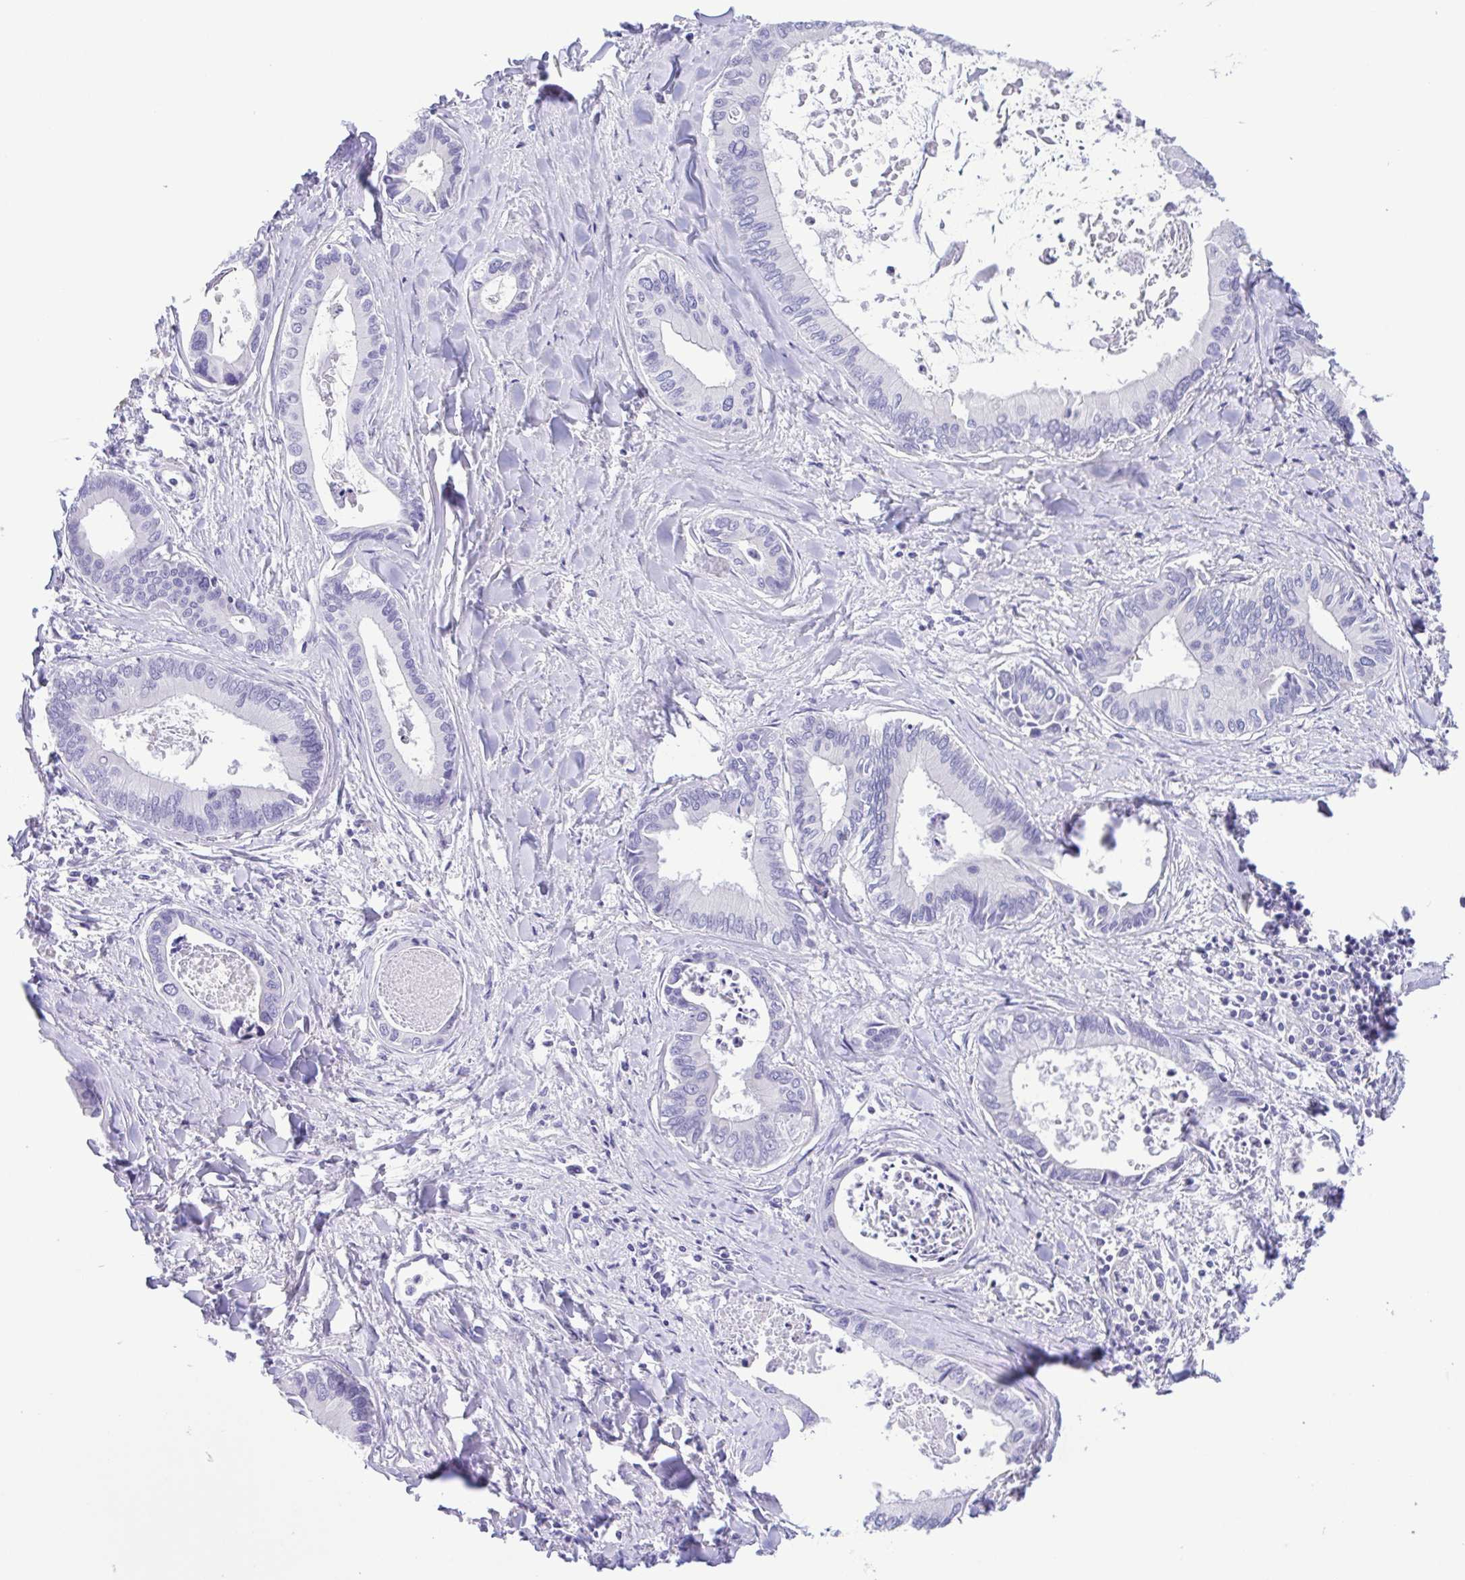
{"staining": {"intensity": "negative", "quantity": "none", "location": "none"}, "tissue": "liver cancer", "cell_type": "Tumor cells", "image_type": "cancer", "snomed": [{"axis": "morphology", "description": "Cholangiocarcinoma"}, {"axis": "topography", "description": "Liver"}], "caption": "This is a micrograph of immunohistochemistry staining of liver cholangiocarcinoma, which shows no staining in tumor cells.", "gene": "GPR182", "patient": {"sex": "male", "age": 66}}